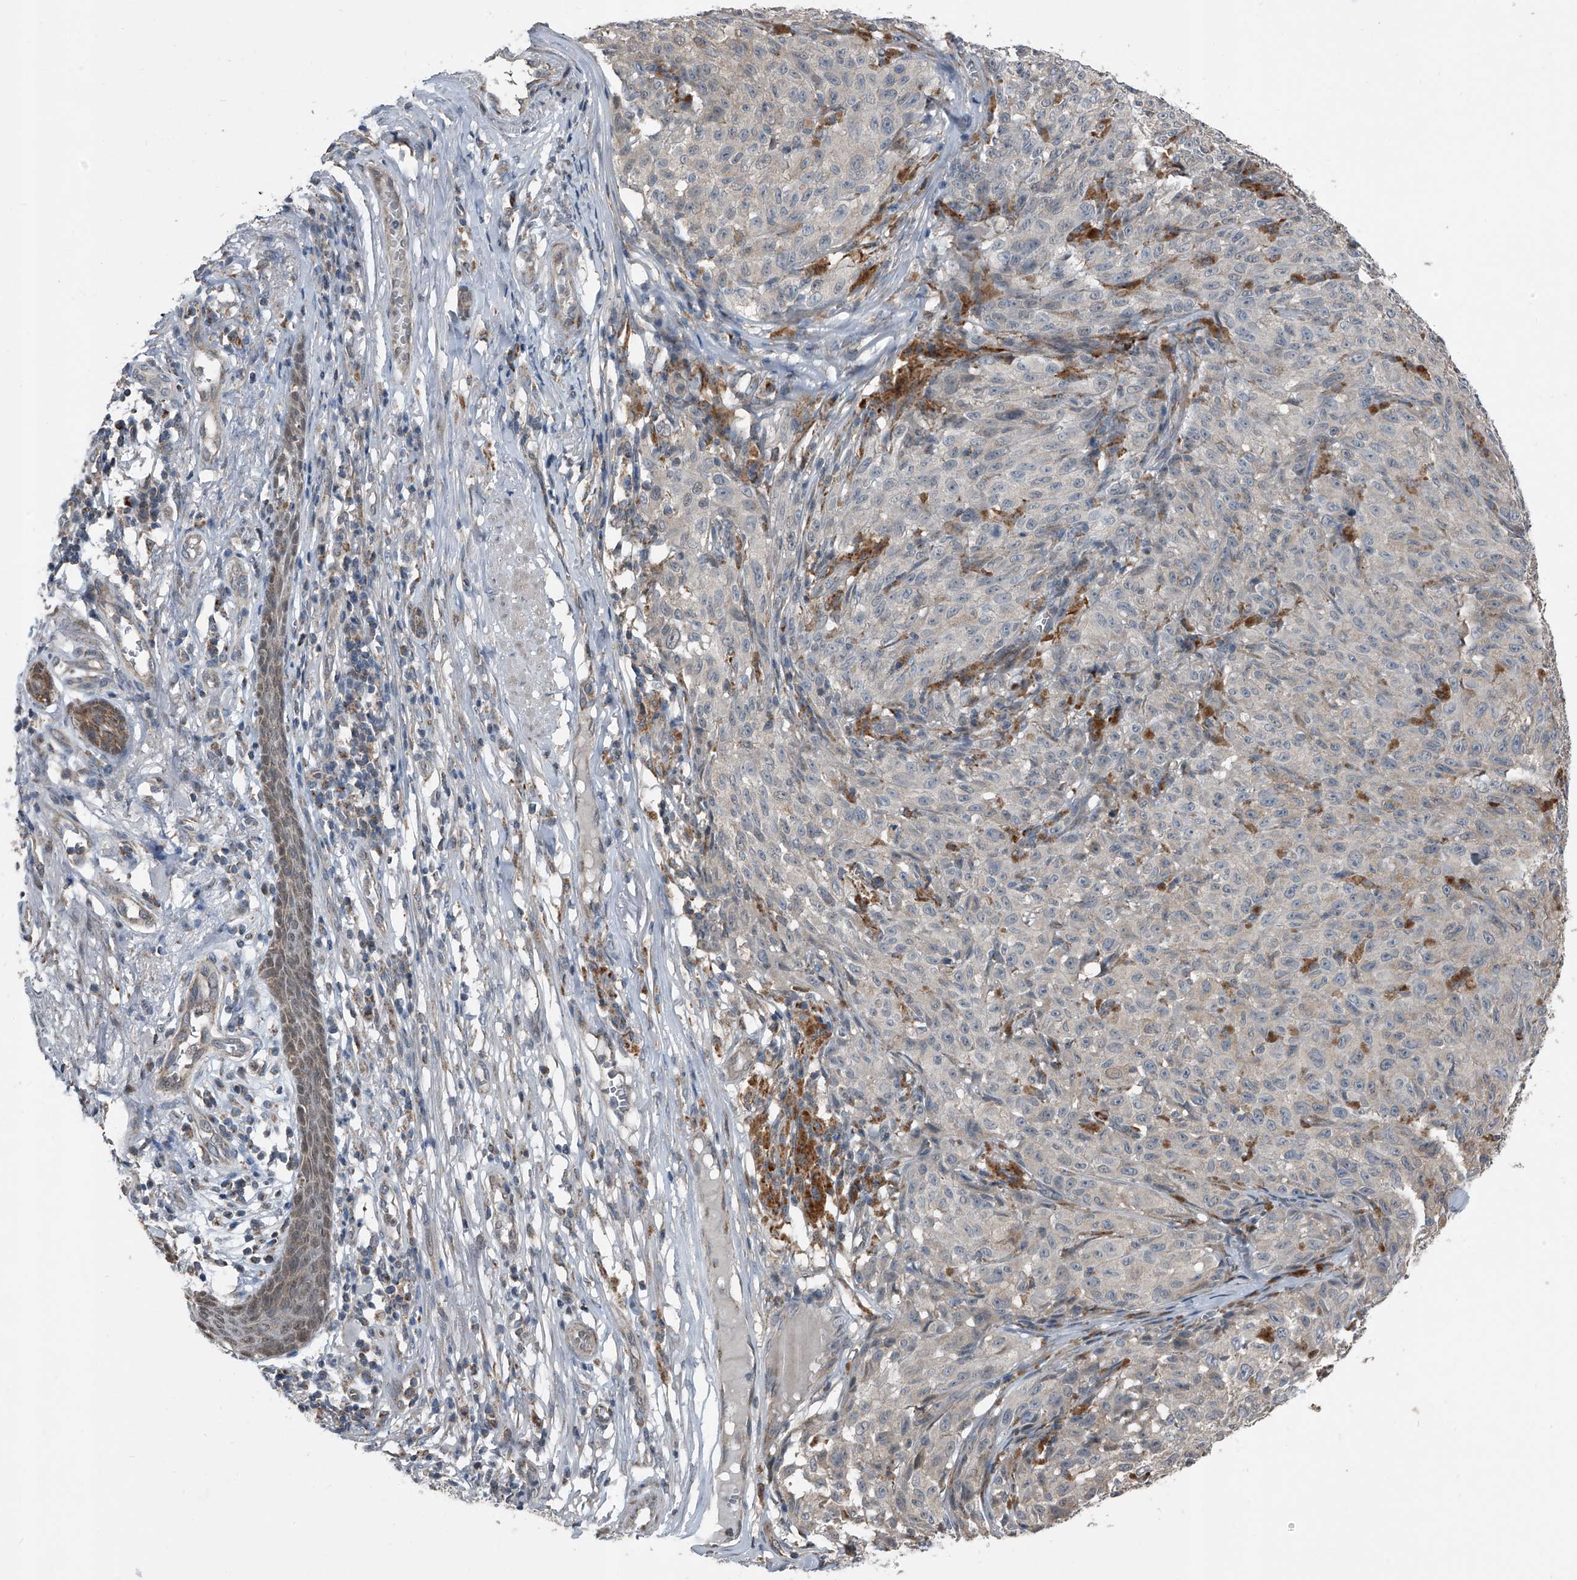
{"staining": {"intensity": "negative", "quantity": "none", "location": "none"}, "tissue": "melanoma", "cell_type": "Tumor cells", "image_type": "cancer", "snomed": [{"axis": "morphology", "description": "Malignant melanoma, NOS"}, {"axis": "topography", "description": "Skin"}], "caption": "Immunohistochemistry photomicrograph of neoplastic tissue: human malignant melanoma stained with DAB demonstrates no significant protein staining in tumor cells.", "gene": "CHRNA7", "patient": {"sex": "female", "age": 82}}